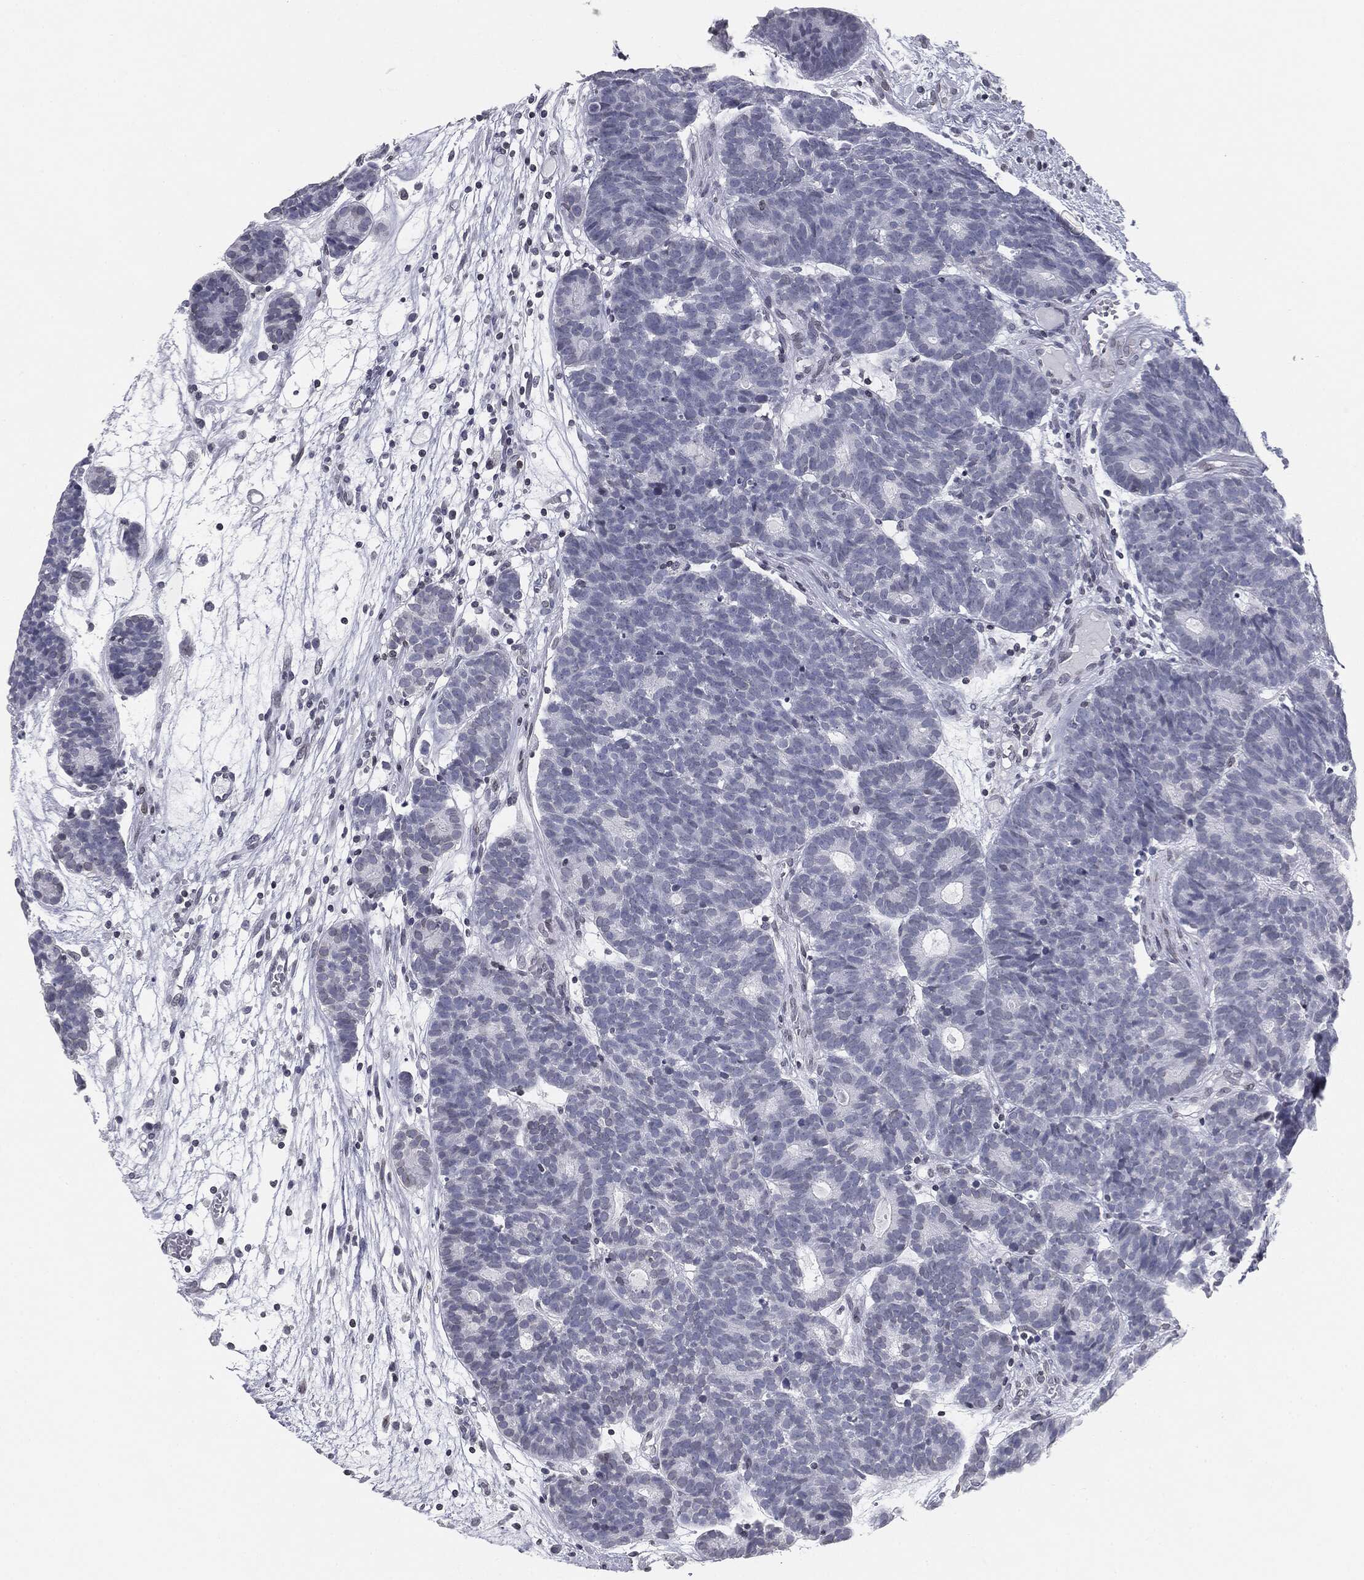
{"staining": {"intensity": "negative", "quantity": "none", "location": "none"}, "tissue": "head and neck cancer", "cell_type": "Tumor cells", "image_type": "cancer", "snomed": [{"axis": "morphology", "description": "Adenocarcinoma, NOS"}, {"axis": "topography", "description": "Head-Neck"}], "caption": "Tumor cells show no significant positivity in head and neck adenocarcinoma. (DAB (3,3'-diaminobenzidine) immunohistochemistry visualized using brightfield microscopy, high magnification).", "gene": "ALDOB", "patient": {"sex": "female", "age": 81}}